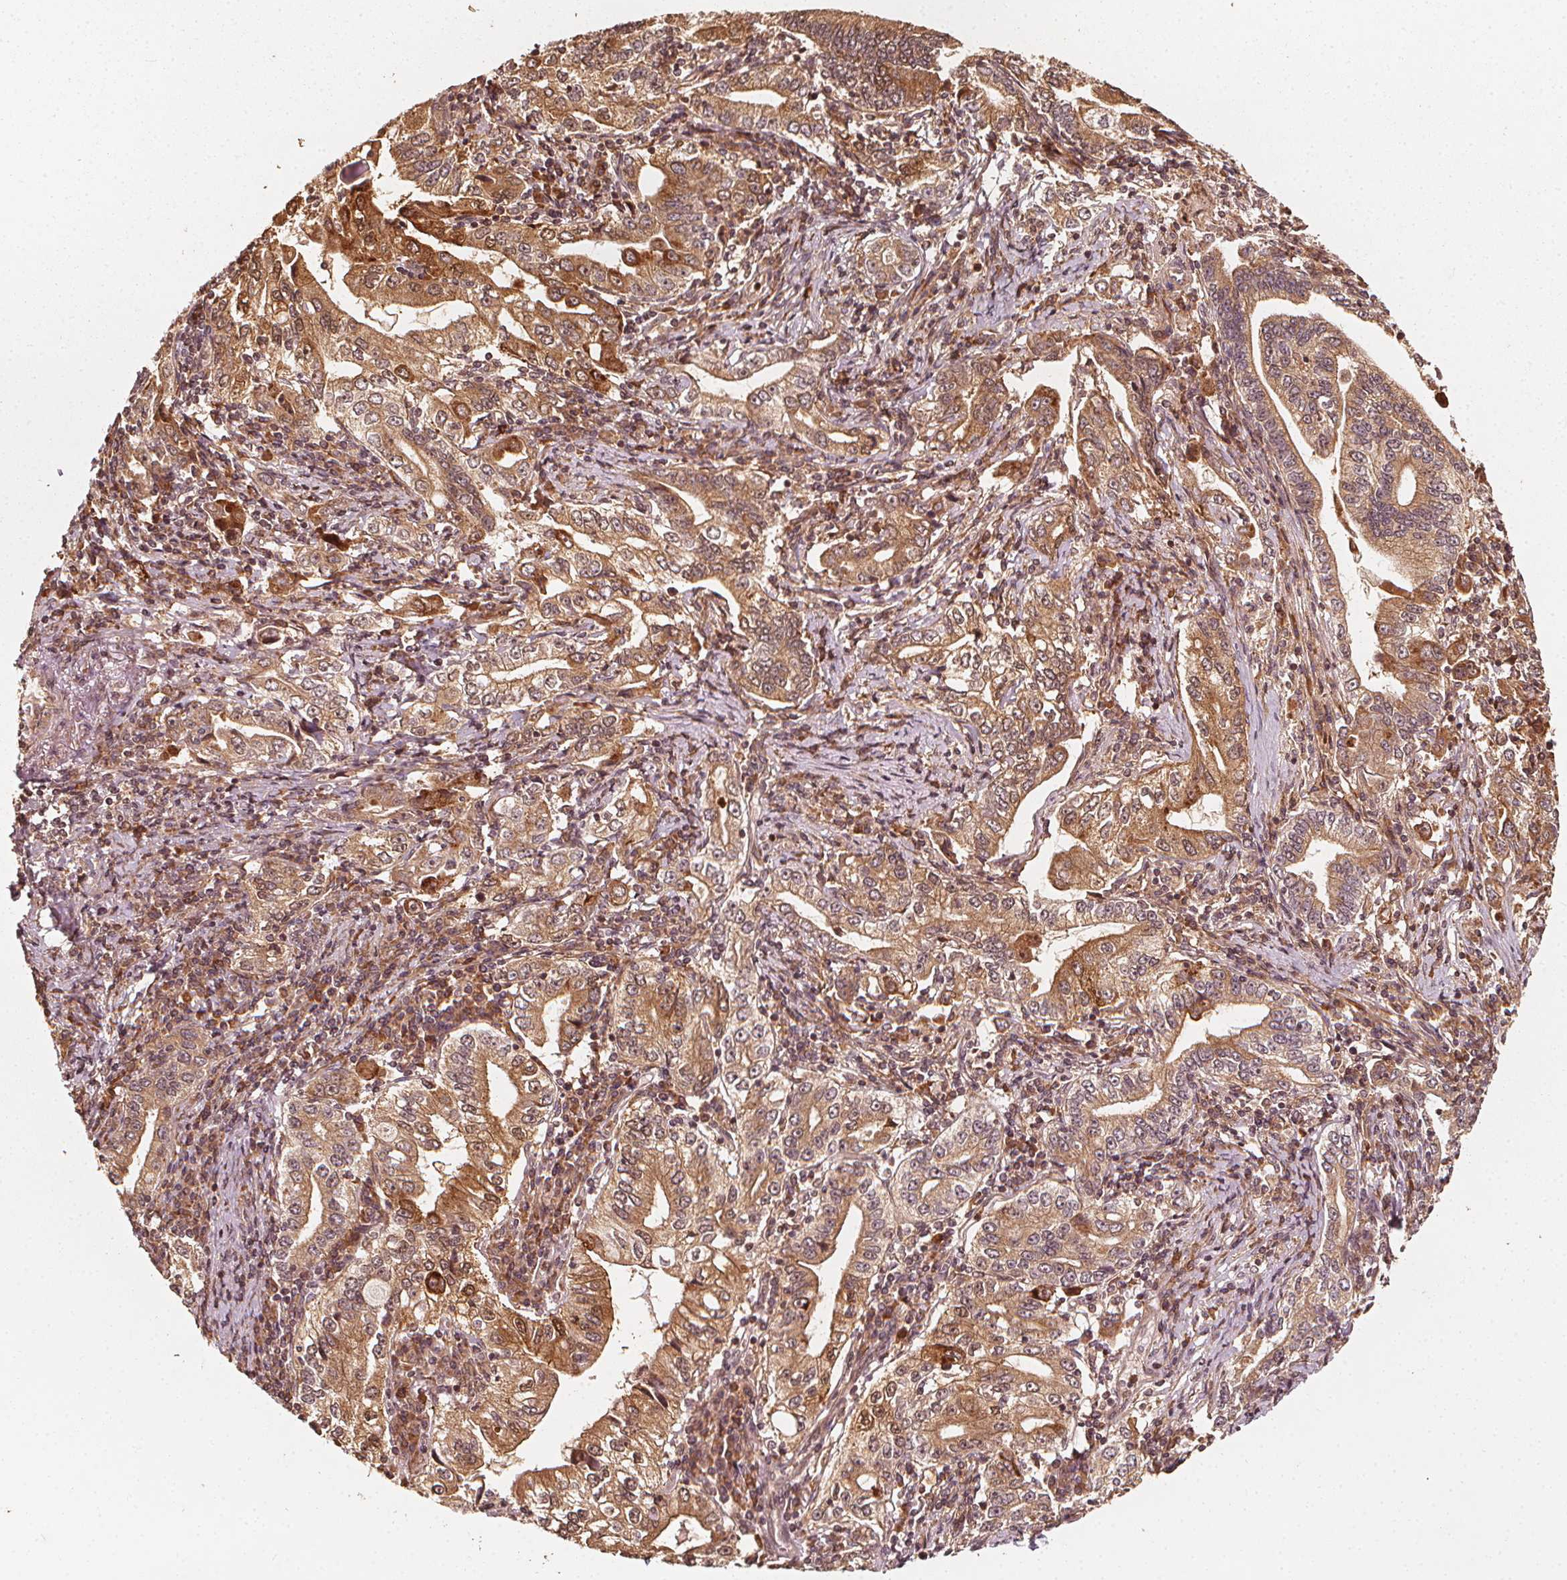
{"staining": {"intensity": "moderate", "quantity": ">75%", "location": "cytoplasmic/membranous"}, "tissue": "stomach cancer", "cell_type": "Tumor cells", "image_type": "cancer", "snomed": [{"axis": "morphology", "description": "Adenocarcinoma, NOS"}, {"axis": "topography", "description": "Stomach, lower"}], "caption": "IHC micrograph of human stomach adenocarcinoma stained for a protein (brown), which exhibits medium levels of moderate cytoplasmic/membranous staining in about >75% of tumor cells.", "gene": "NPC1", "patient": {"sex": "female", "age": 72}}